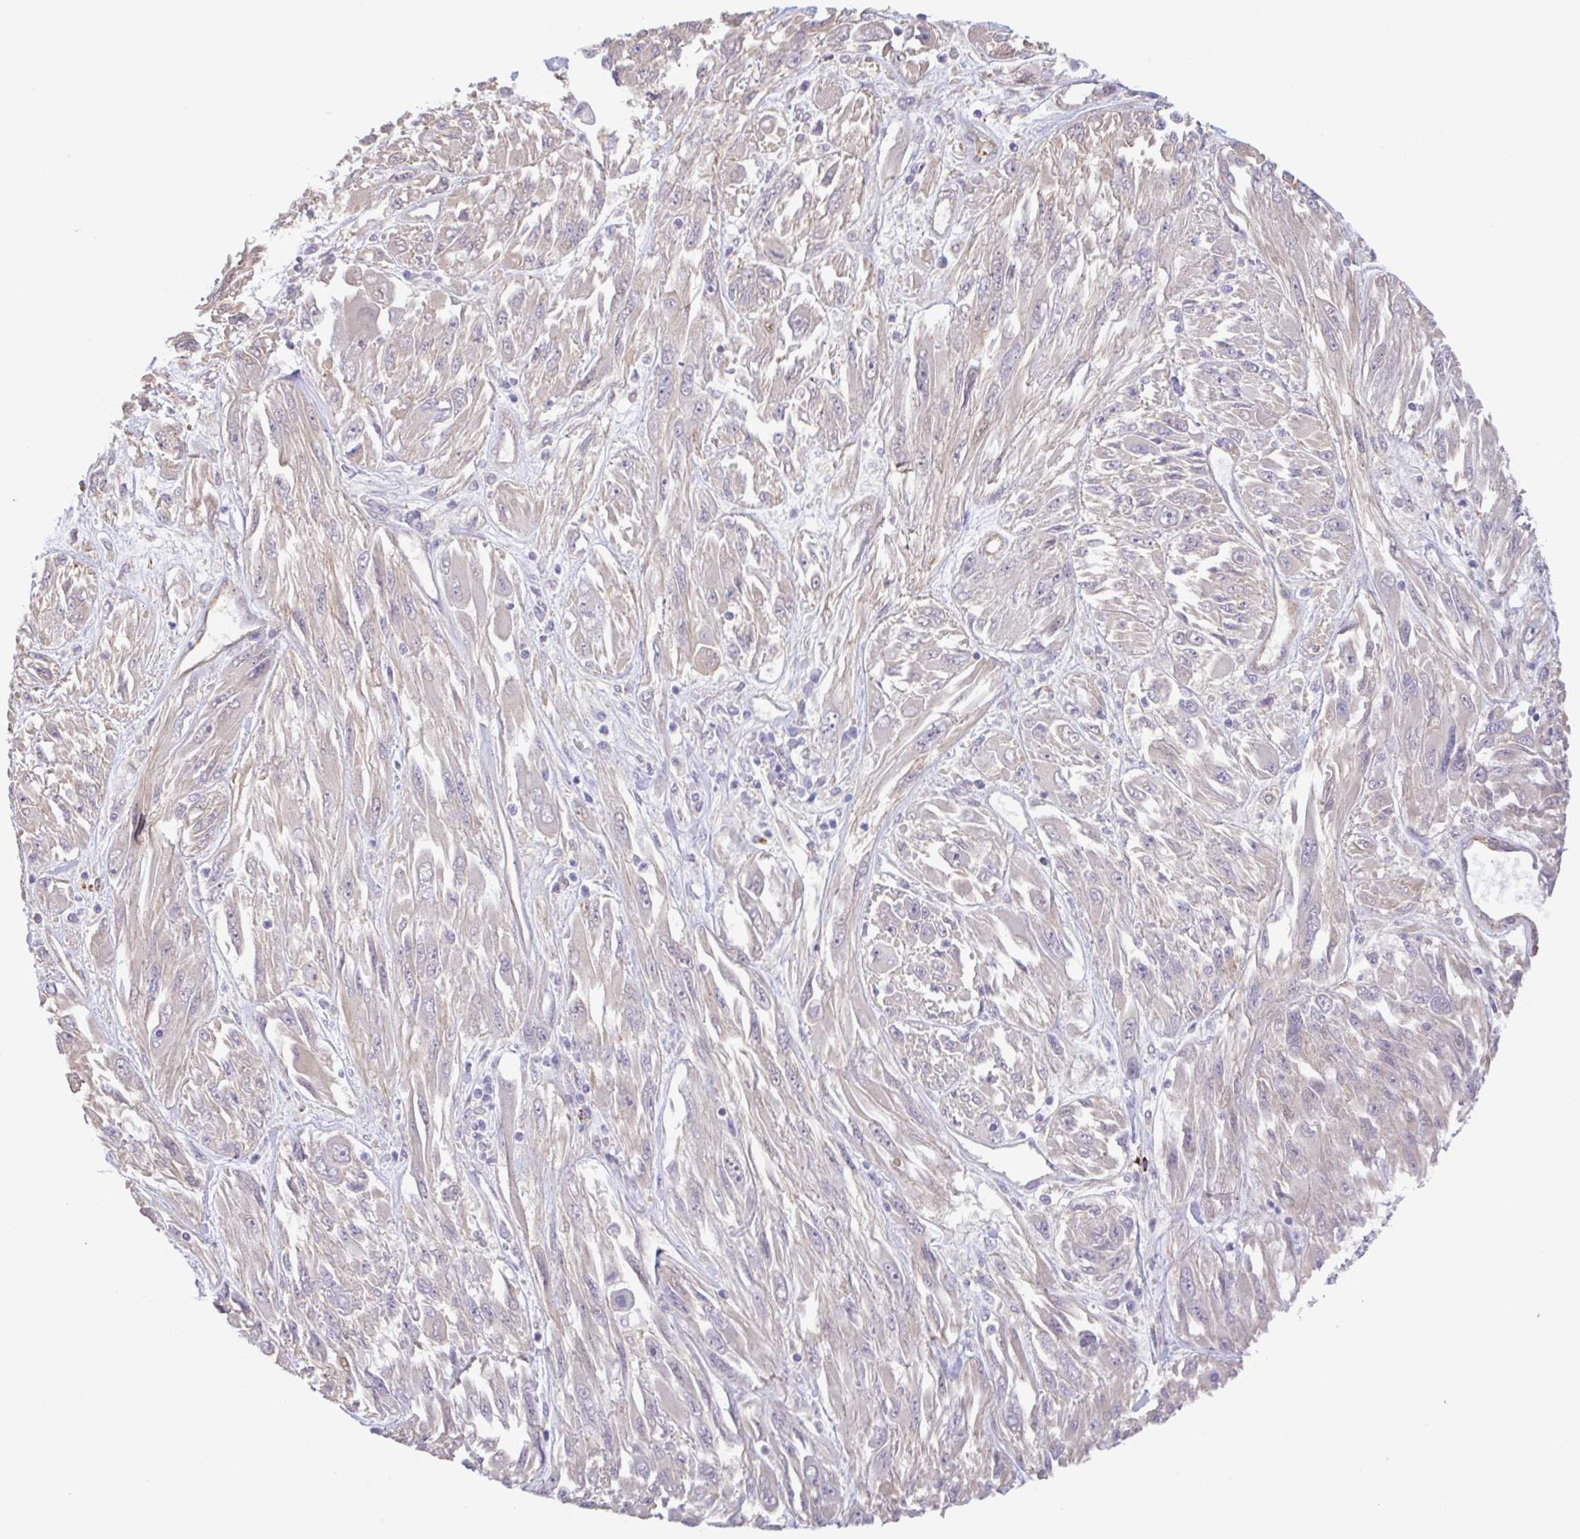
{"staining": {"intensity": "negative", "quantity": "none", "location": "none"}, "tissue": "melanoma", "cell_type": "Tumor cells", "image_type": "cancer", "snomed": [{"axis": "morphology", "description": "Malignant melanoma, NOS"}, {"axis": "topography", "description": "Skin"}], "caption": "This is an immunohistochemistry (IHC) photomicrograph of malignant melanoma. There is no positivity in tumor cells.", "gene": "PLCD4", "patient": {"sex": "female", "age": 91}}